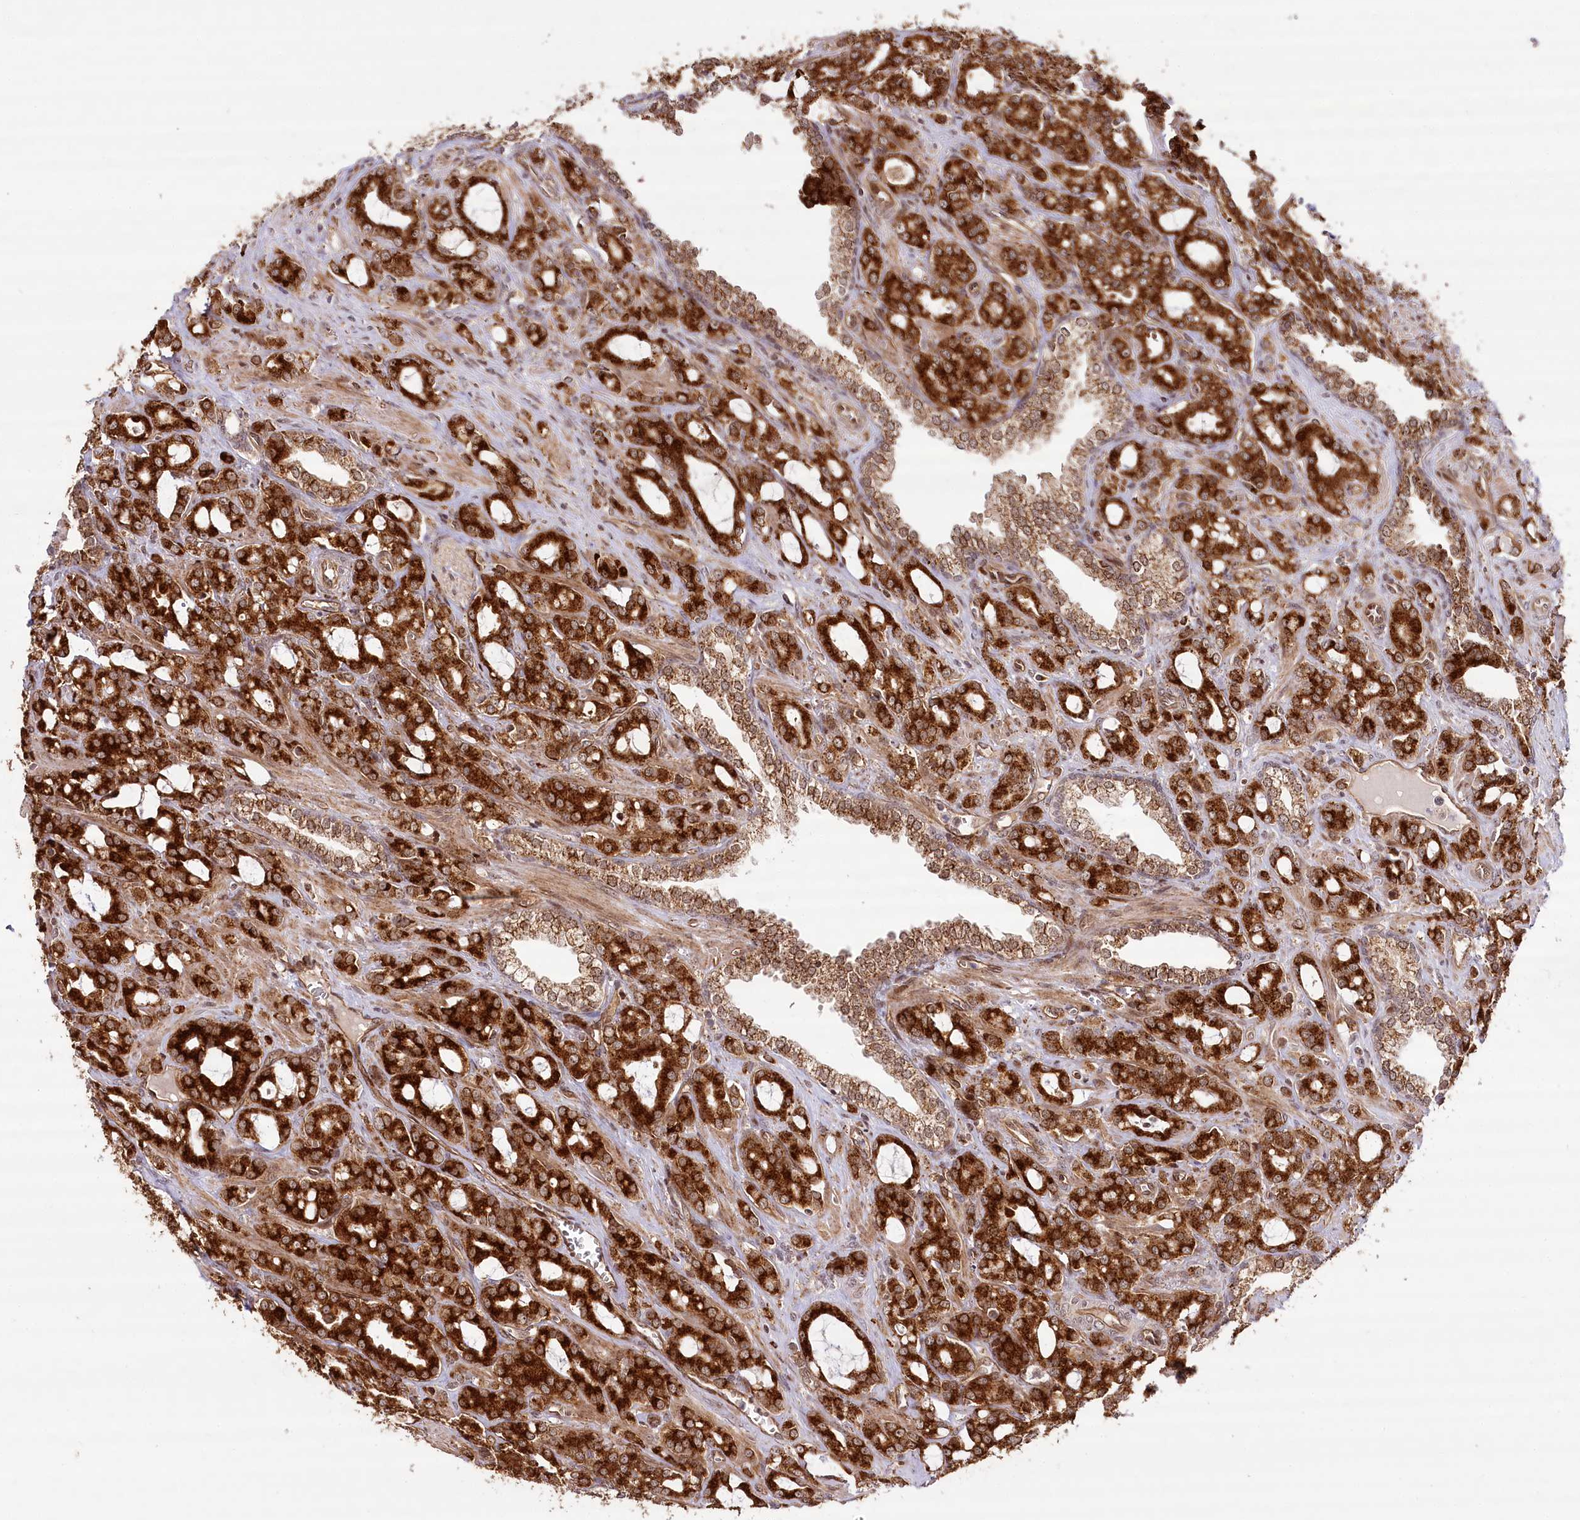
{"staining": {"intensity": "strong", "quantity": ">75%", "location": "cytoplasmic/membranous,nuclear"}, "tissue": "prostate cancer", "cell_type": "Tumor cells", "image_type": "cancer", "snomed": [{"axis": "morphology", "description": "Adenocarcinoma, High grade"}, {"axis": "topography", "description": "Prostate"}], "caption": "IHC (DAB) staining of prostate cancer exhibits strong cytoplasmic/membranous and nuclear protein staining in approximately >75% of tumor cells.", "gene": "COPG1", "patient": {"sex": "male", "age": 72}}